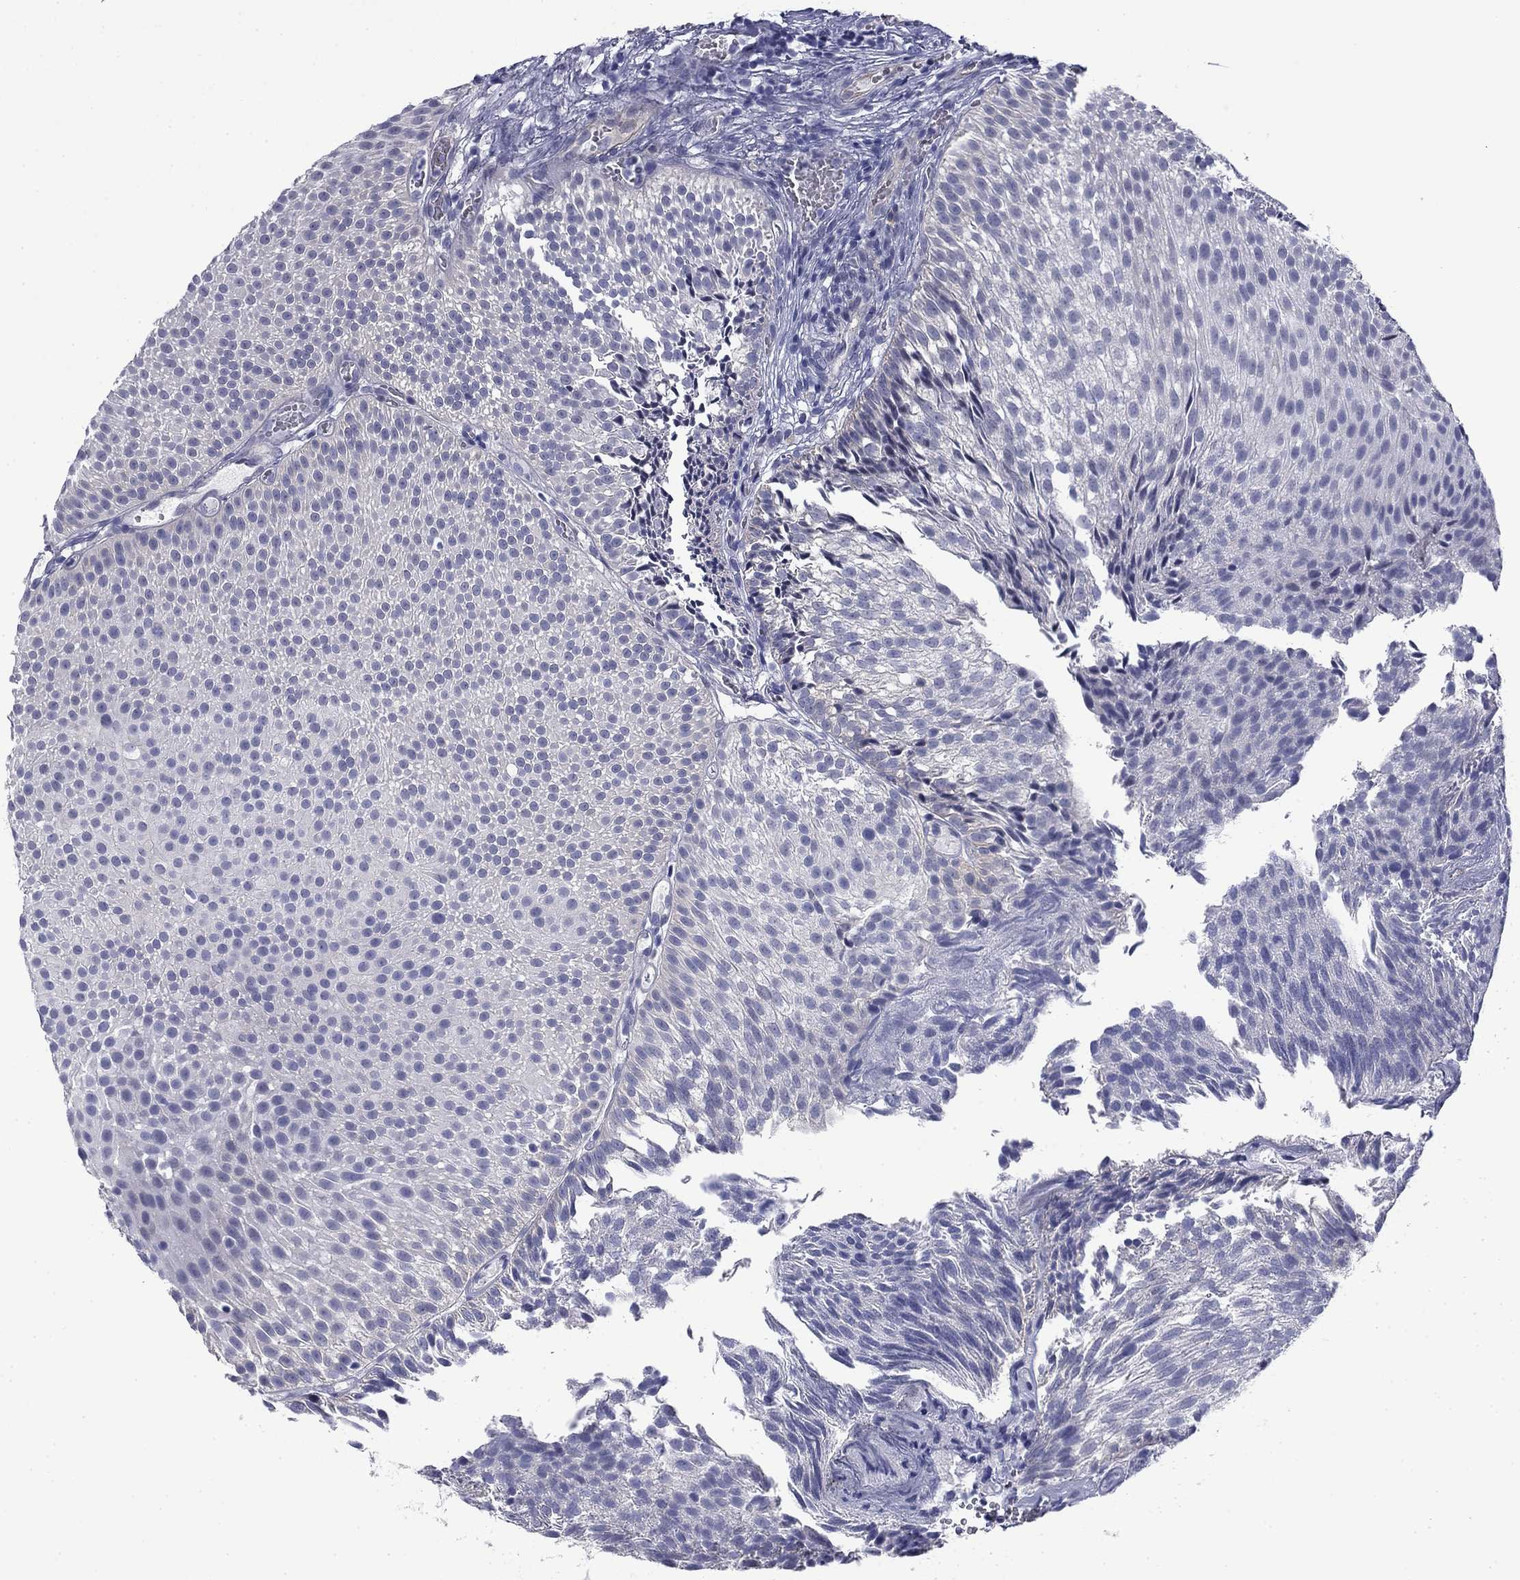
{"staining": {"intensity": "negative", "quantity": "none", "location": "none"}, "tissue": "urothelial cancer", "cell_type": "Tumor cells", "image_type": "cancer", "snomed": [{"axis": "morphology", "description": "Urothelial carcinoma, Low grade"}, {"axis": "topography", "description": "Urinary bladder"}], "caption": "Tumor cells are negative for protein expression in human urothelial carcinoma (low-grade).", "gene": "BCL2L14", "patient": {"sex": "male", "age": 65}}